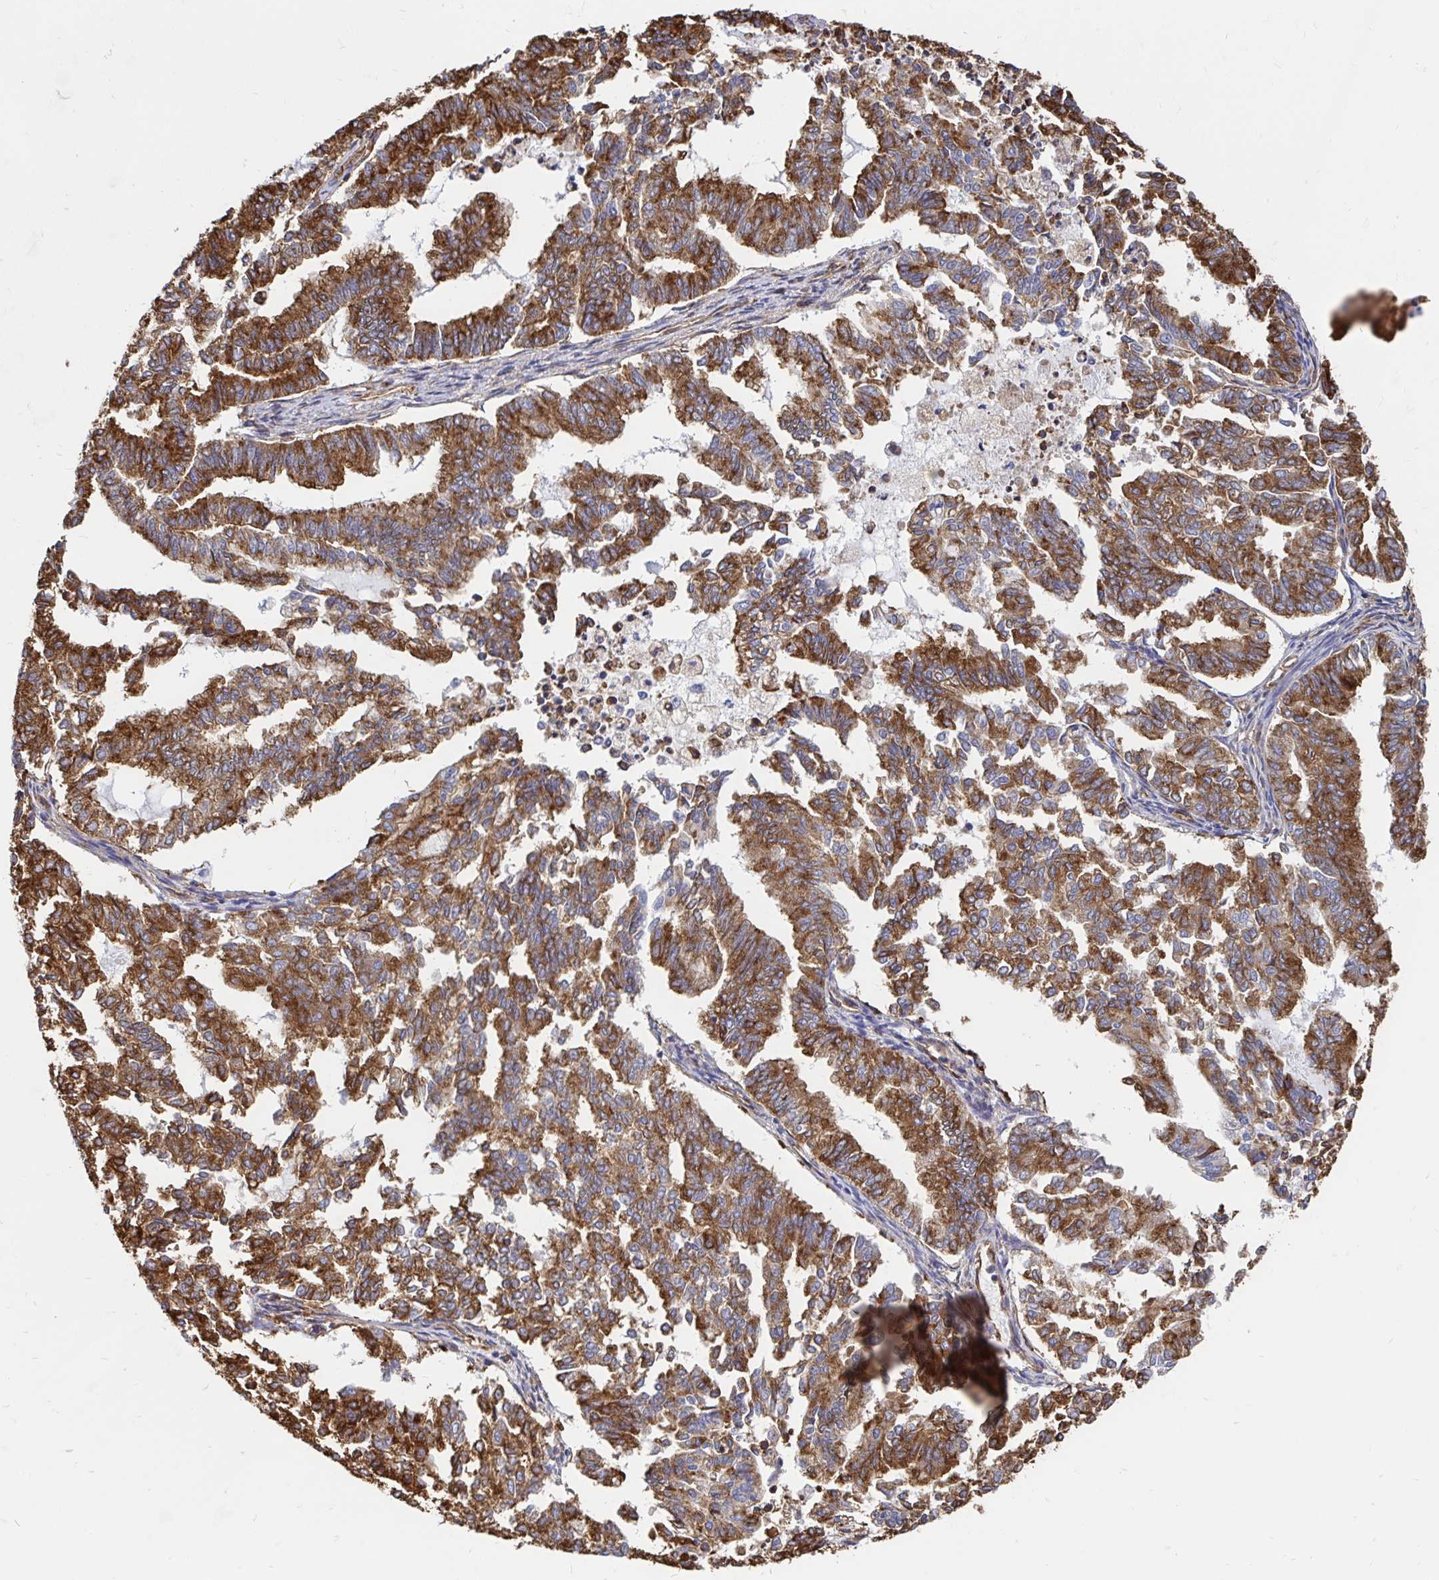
{"staining": {"intensity": "strong", "quantity": ">75%", "location": "cytoplasmic/membranous"}, "tissue": "endometrial cancer", "cell_type": "Tumor cells", "image_type": "cancer", "snomed": [{"axis": "morphology", "description": "Adenocarcinoma, NOS"}, {"axis": "topography", "description": "Endometrium"}], "caption": "Immunohistochemical staining of human adenocarcinoma (endometrial) reveals high levels of strong cytoplasmic/membranous protein positivity in approximately >75% of tumor cells. The staining was performed using DAB, with brown indicating positive protein expression. Nuclei are stained blue with hematoxylin.", "gene": "CLTC", "patient": {"sex": "female", "age": 79}}